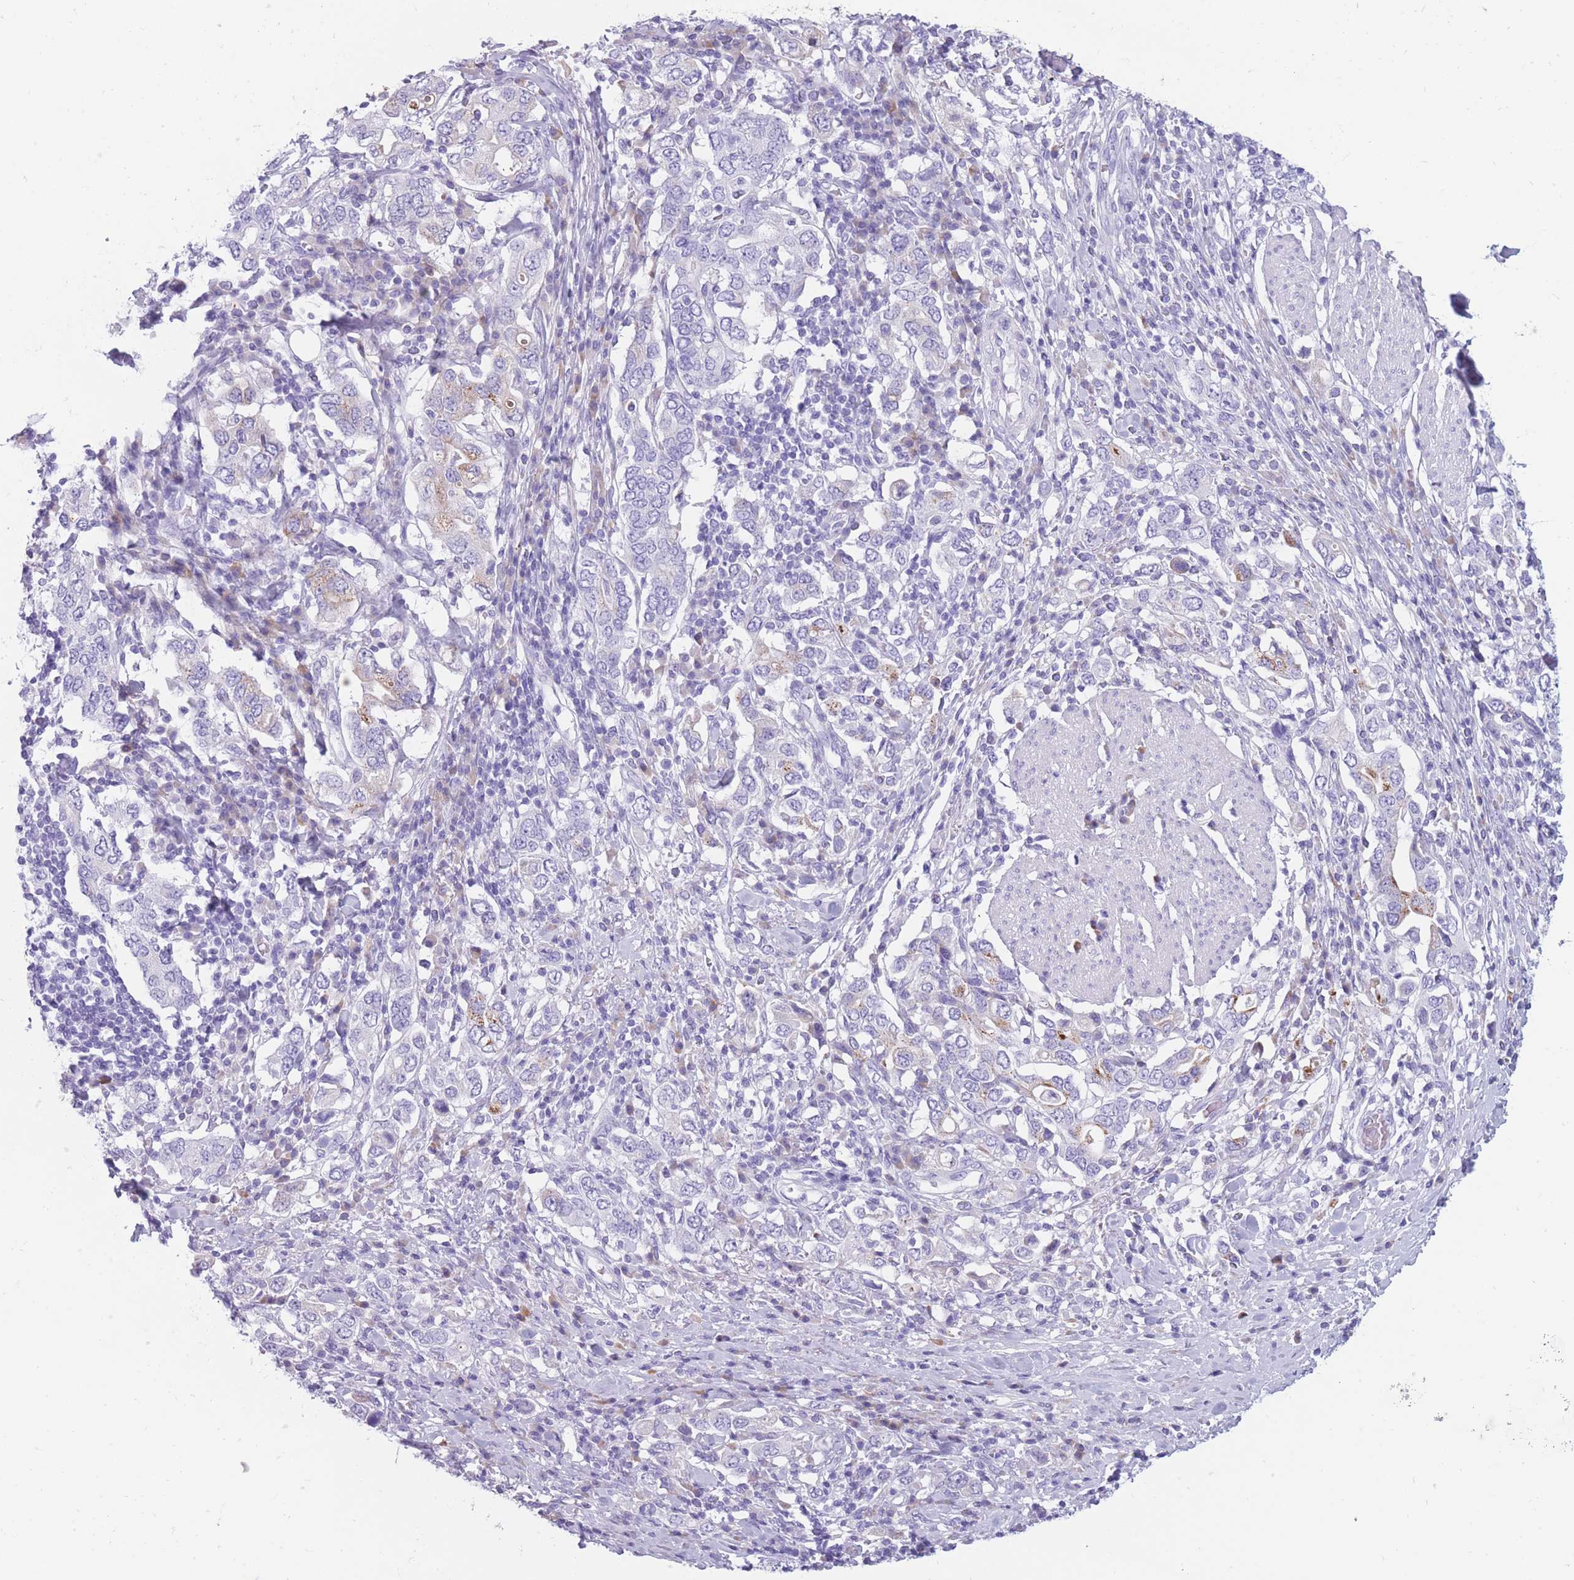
{"staining": {"intensity": "negative", "quantity": "none", "location": "none"}, "tissue": "stomach cancer", "cell_type": "Tumor cells", "image_type": "cancer", "snomed": [{"axis": "morphology", "description": "Adenocarcinoma, NOS"}, {"axis": "topography", "description": "Stomach, upper"}, {"axis": "topography", "description": "Stomach"}], "caption": "A micrograph of stomach cancer (adenocarcinoma) stained for a protein demonstrates no brown staining in tumor cells.", "gene": "COL27A1", "patient": {"sex": "male", "age": 62}}